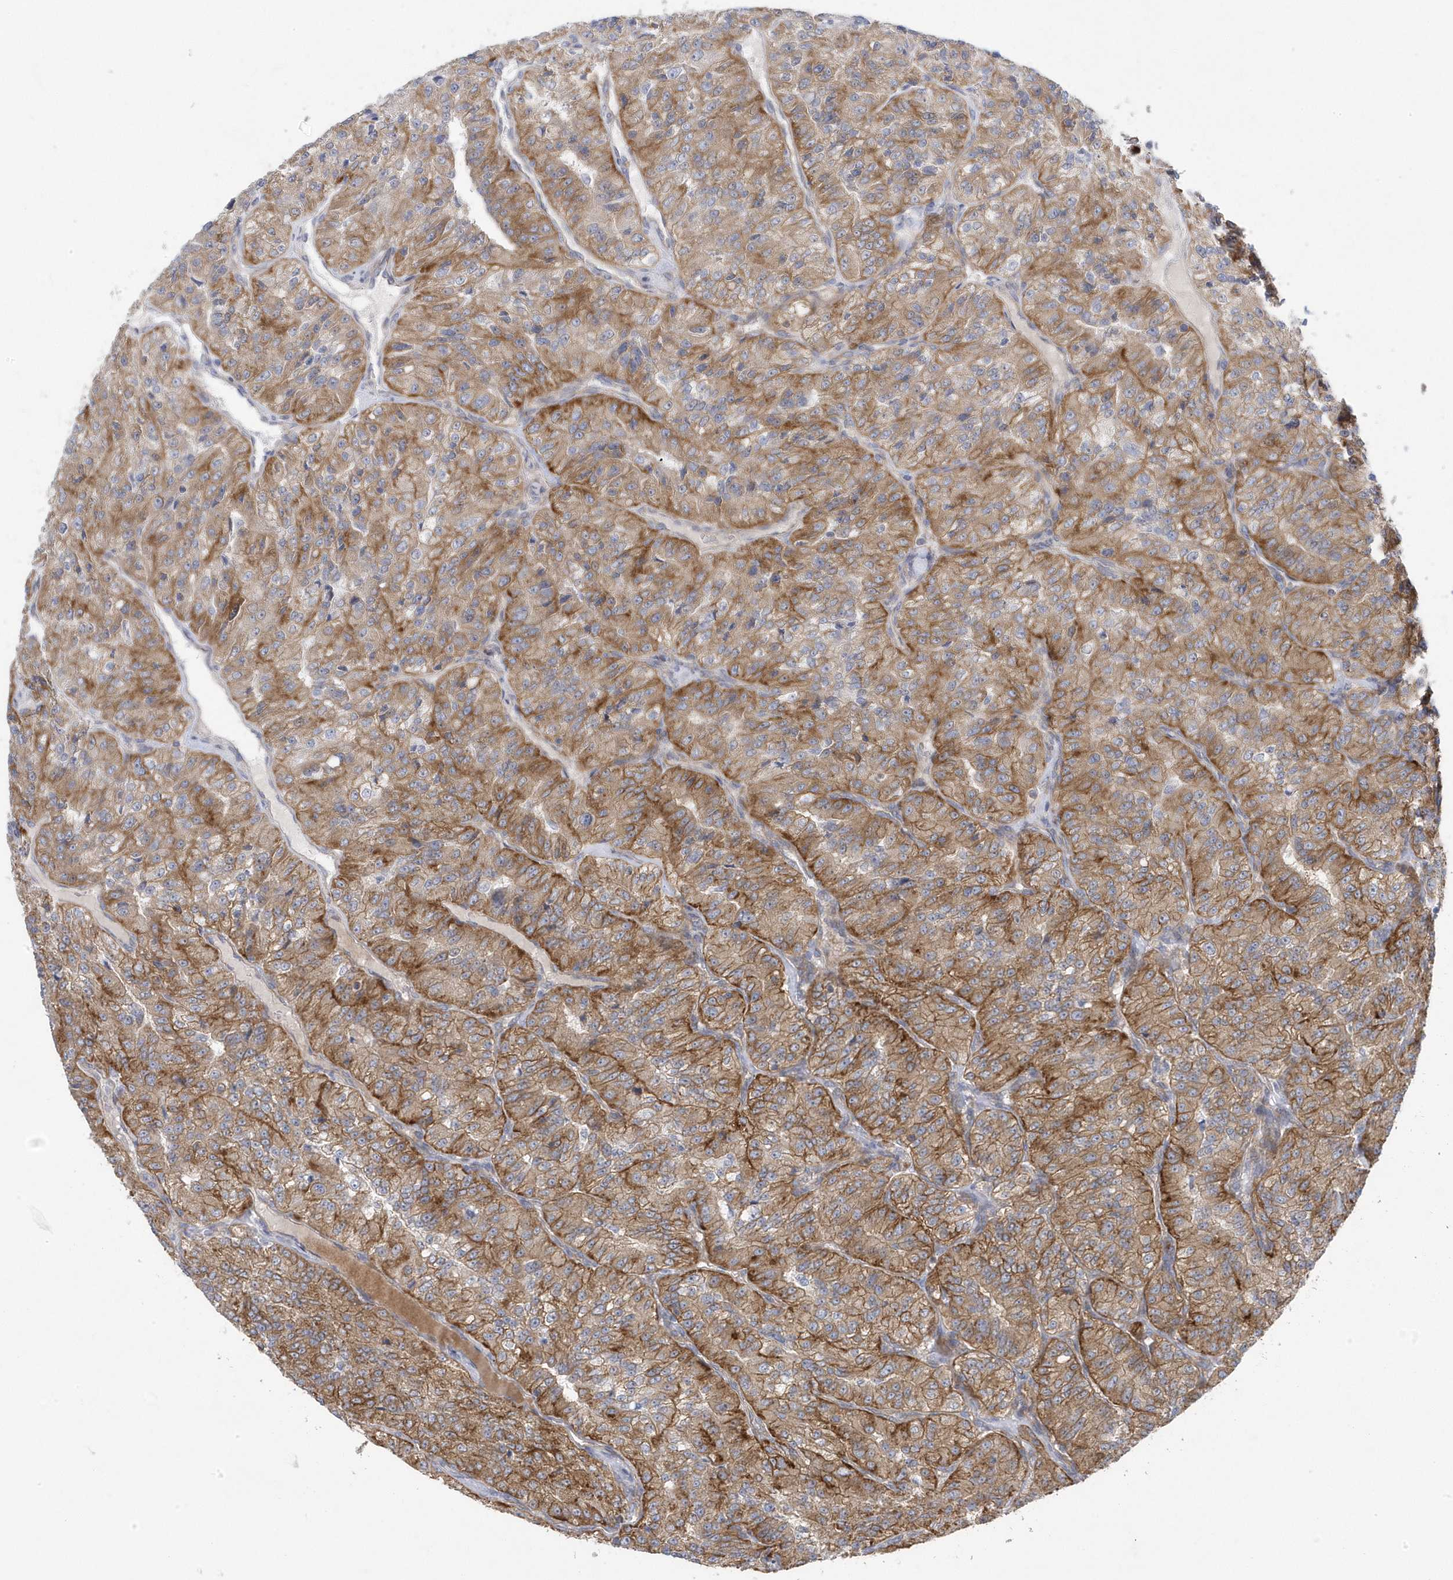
{"staining": {"intensity": "strong", "quantity": "25%-75%", "location": "cytoplasmic/membranous"}, "tissue": "renal cancer", "cell_type": "Tumor cells", "image_type": "cancer", "snomed": [{"axis": "morphology", "description": "Adenocarcinoma, NOS"}, {"axis": "topography", "description": "Kidney"}], "caption": "Immunohistochemistry (IHC) (DAB) staining of human renal adenocarcinoma displays strong cytoplasmic/membranous protein expression in about 25%-75% of tumor cells.", "gene": "ANAPC1", "patient": {"sex": "female", "age": 63}}